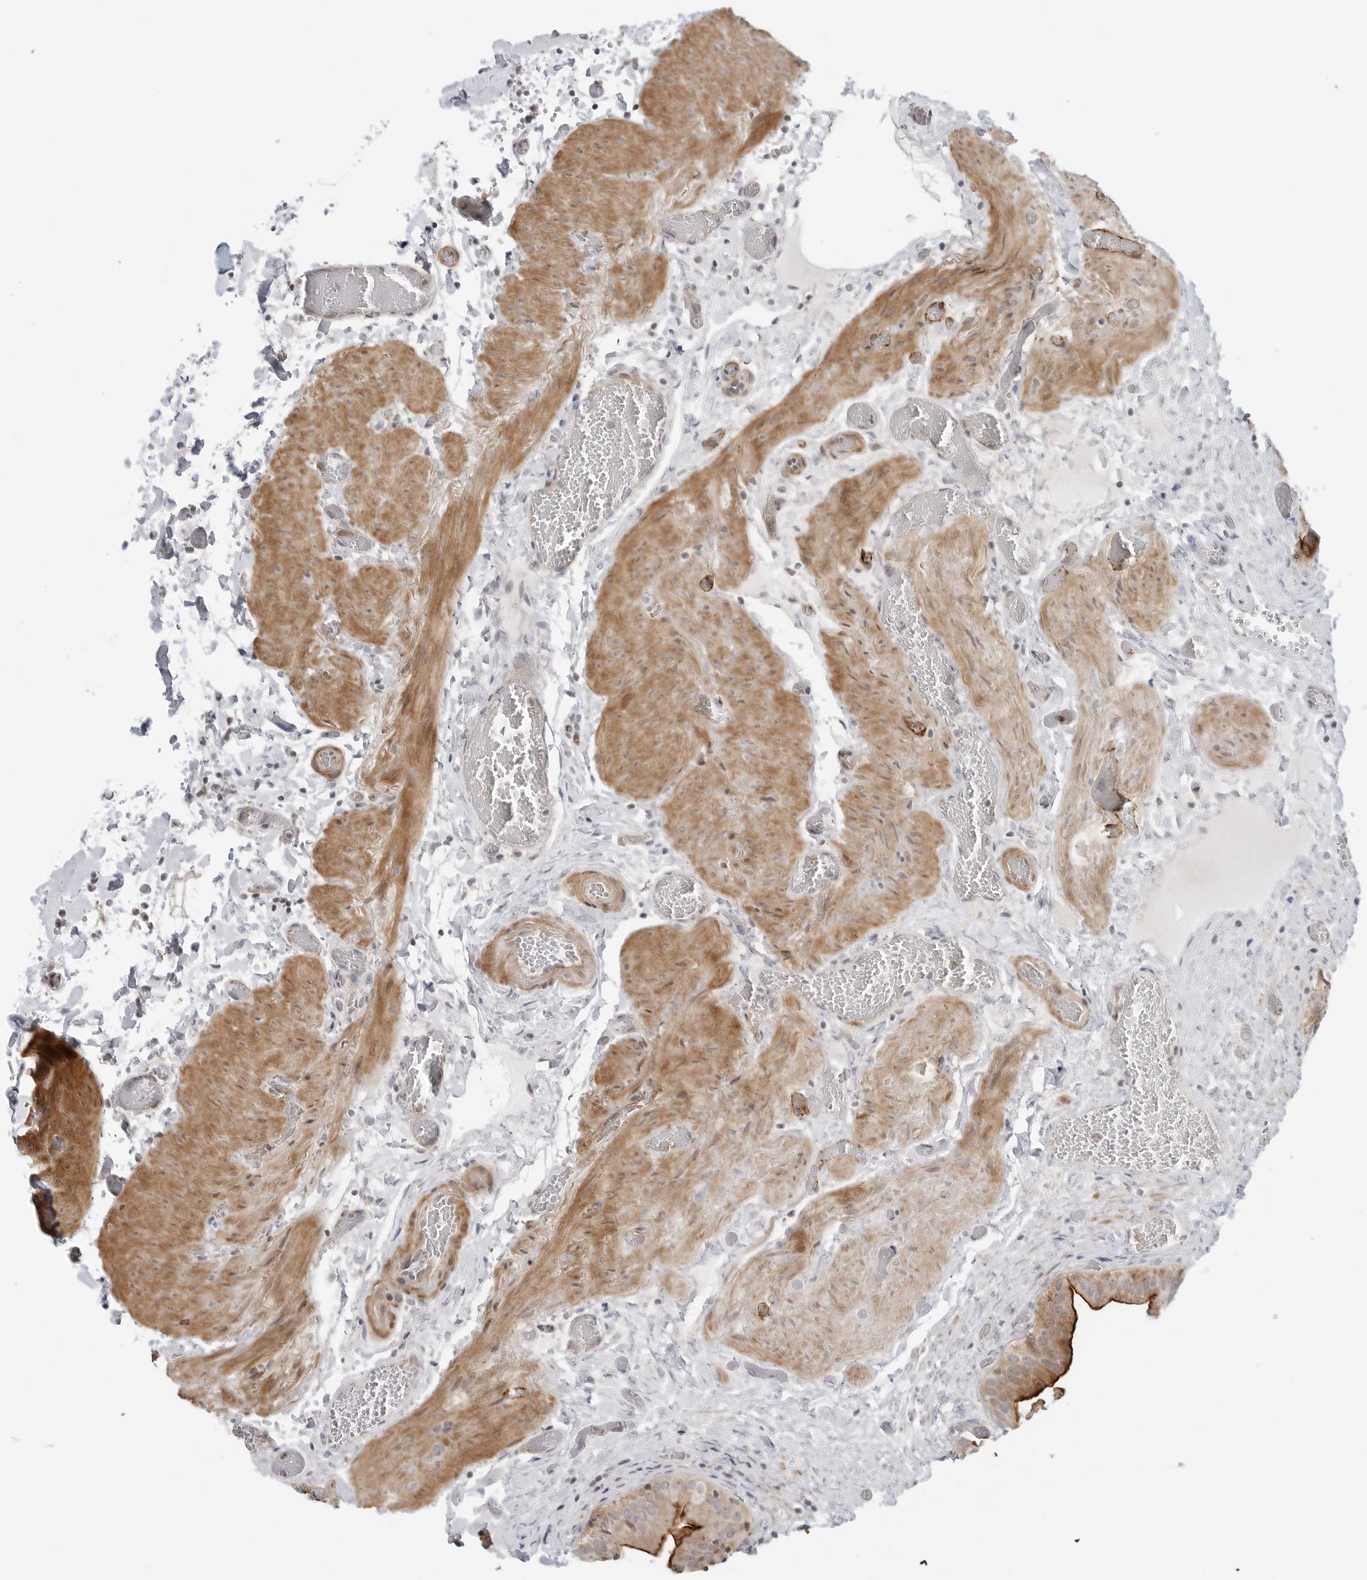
{"staining": {"intensity": "strong", "quantity": ">75%", "location": "cytoplasmic/membranous"}, "tissue": "gallbladder", "cell_type": "Glandular cells", "image_type": "normal", "snomed": [{"axis": "morphology", "description": "Normal tissue, NOS"}, {"axis": "topography", "description": "Gallbladder"}], "caption": "Strong cytoplasmic/membranous staining is identified in approximately >75% of glandular cells in benign gallbladder.", "gene": "STXBP3", "patient": {"sex": "female", "age": 64}}